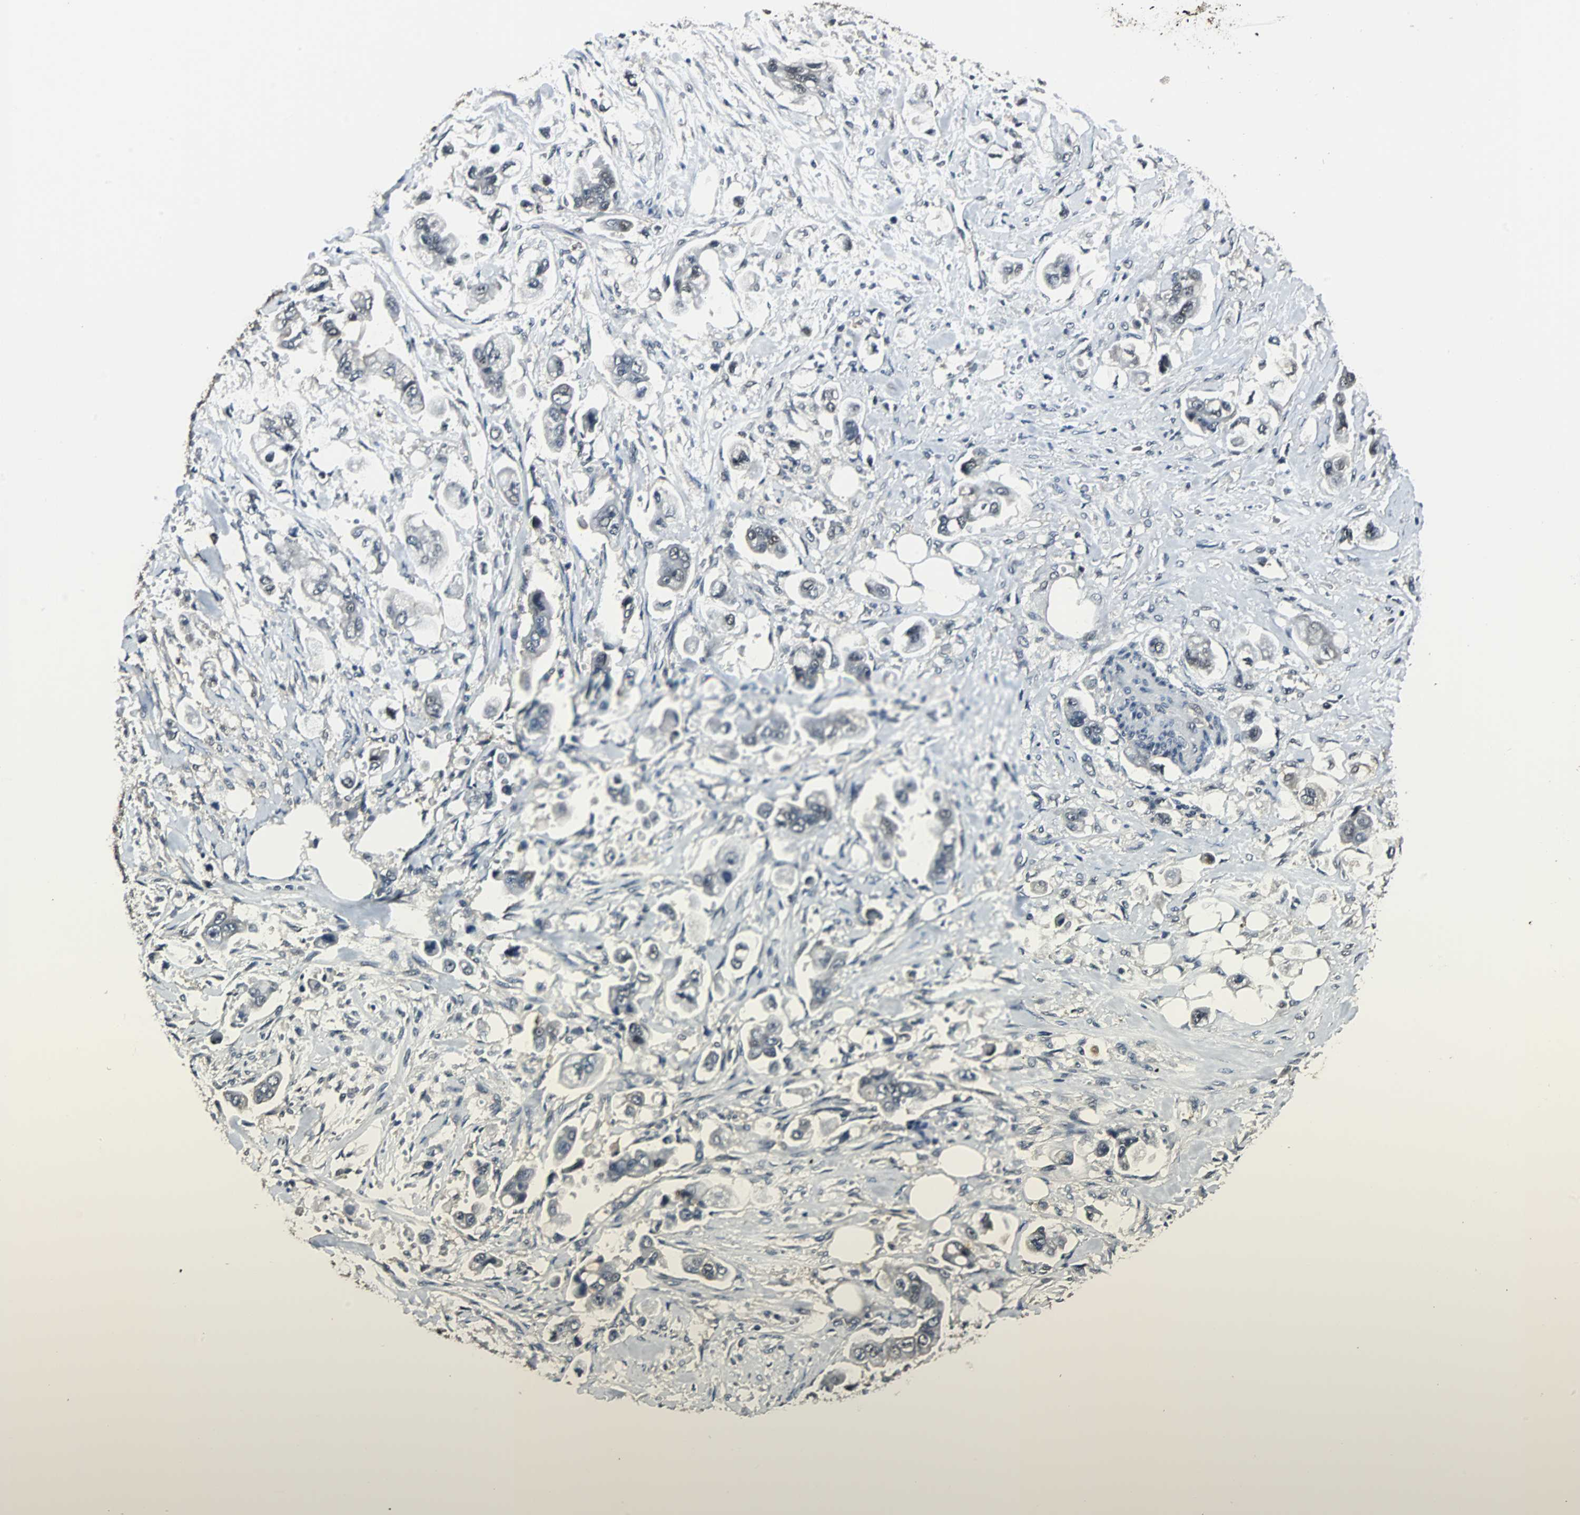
{"staining": {"intensity": "negative", "quantity": "none", "location": "none"}, "tissue": "stomach cancer", "cell_type": "Tumor cells", "image_type": "cancer", "snomed": [{"axis": "morphology", "description": "Adenocarcinoma, NOS"}, {"axis": "topography", "description": "Stomach"}], "caption": "Stomach cancer stained for a protein using IHC displays no positivity tumor cells.", "gene": "MKX", "patient": {"sex": "male", "age": 62}}